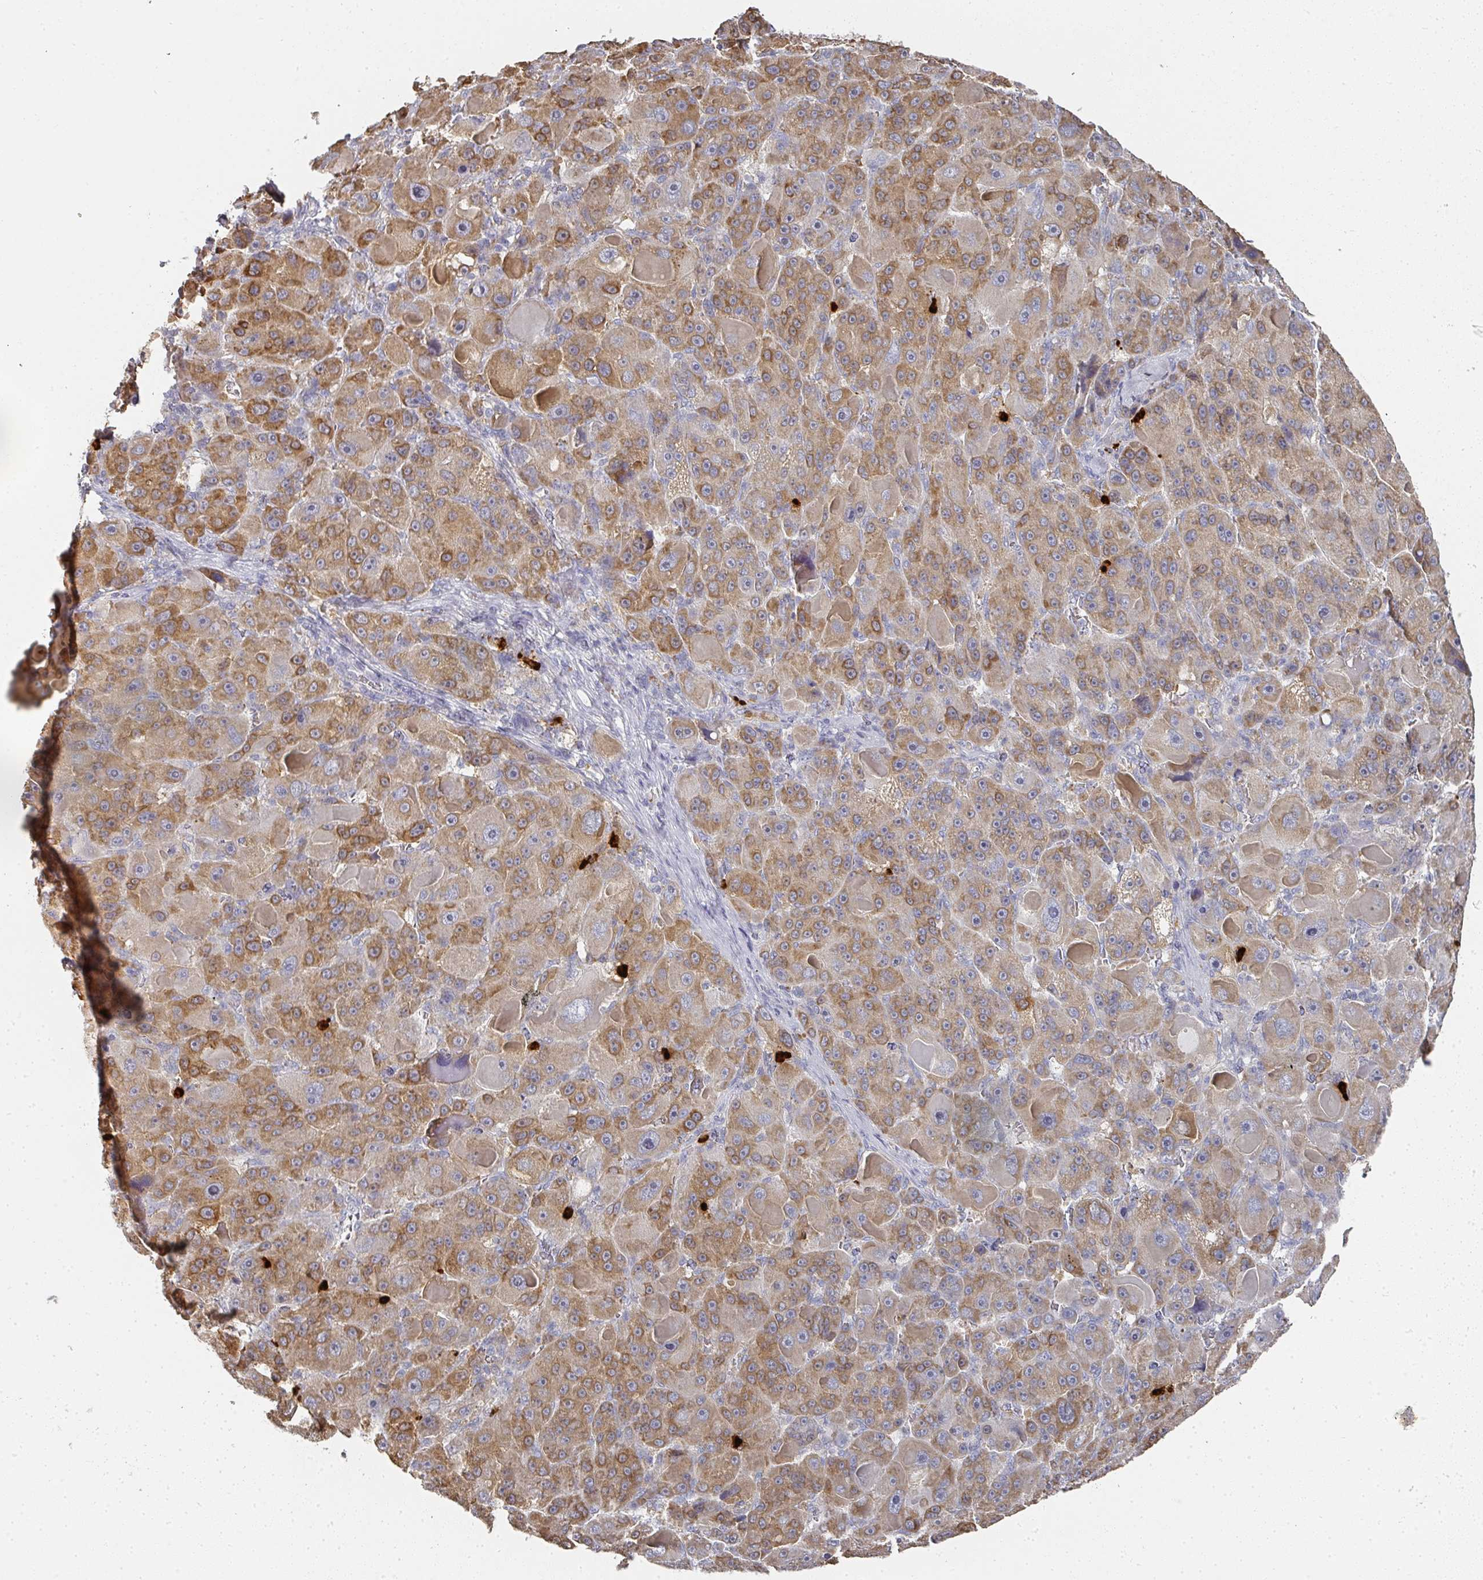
{"staining": {"intensity": "moderate", "quantity": ">75%", "location": "cytoplasmic/membranous"}, "tissue": "liver cancer", "cell_type": "Tumor cells", "image_type": "cancer", "snomed": [{"axis": "morphology", "description": "Carcinoma, Hepatocellular, NOS"}, {"axis": "topography", "description": "Liver"}], "caption": "The image exhibits a brown stain indicating the presence of a protein in the cytoplasmic/membranous of tumor cells in liver cancer.", "gene": "CAMP", "patient": {"sex": "male", "age": 76}}